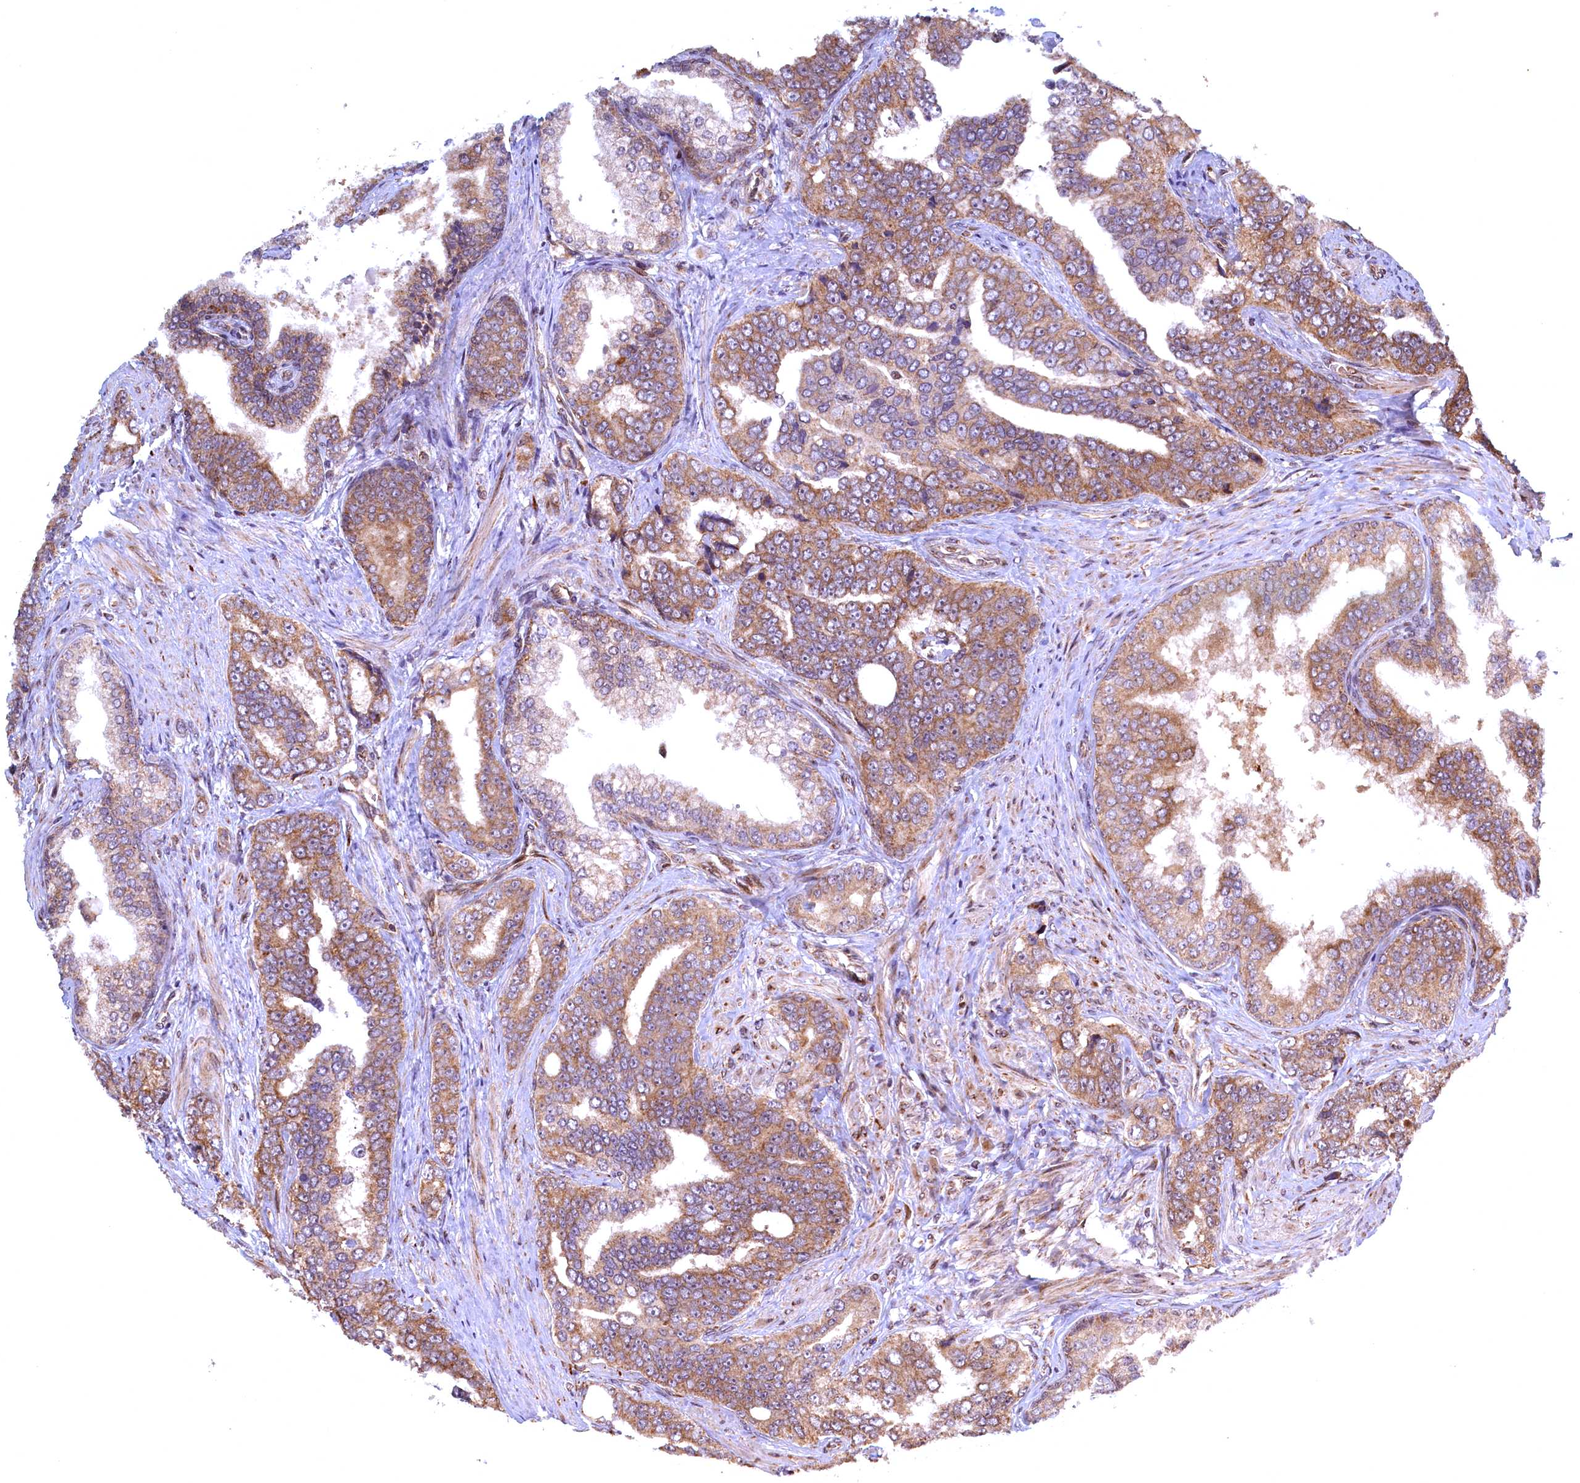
{"staining": {"intensity": "moderate", "quantity": ">75%", "location": "cytoplasmic/membranous"}, "tissue": "prostate cancer", "cell_type": "Tumor cells", "image_type": "cancer", "snomed": [{"axis": "morphology", "description": "Adenocarcinoma, High grade"}, {"axis": "topography", "description": "Prostate"}], "caption": "Approximately >75% of tumor cells in prostate adenocarcinoma (high-grade) show moderate cytoplasmic/membranous protein positivity as visualized by brown immunohistochemical staining.", "gene": "PLA2G10", "patient": {"sex": "male", "age": 67}}